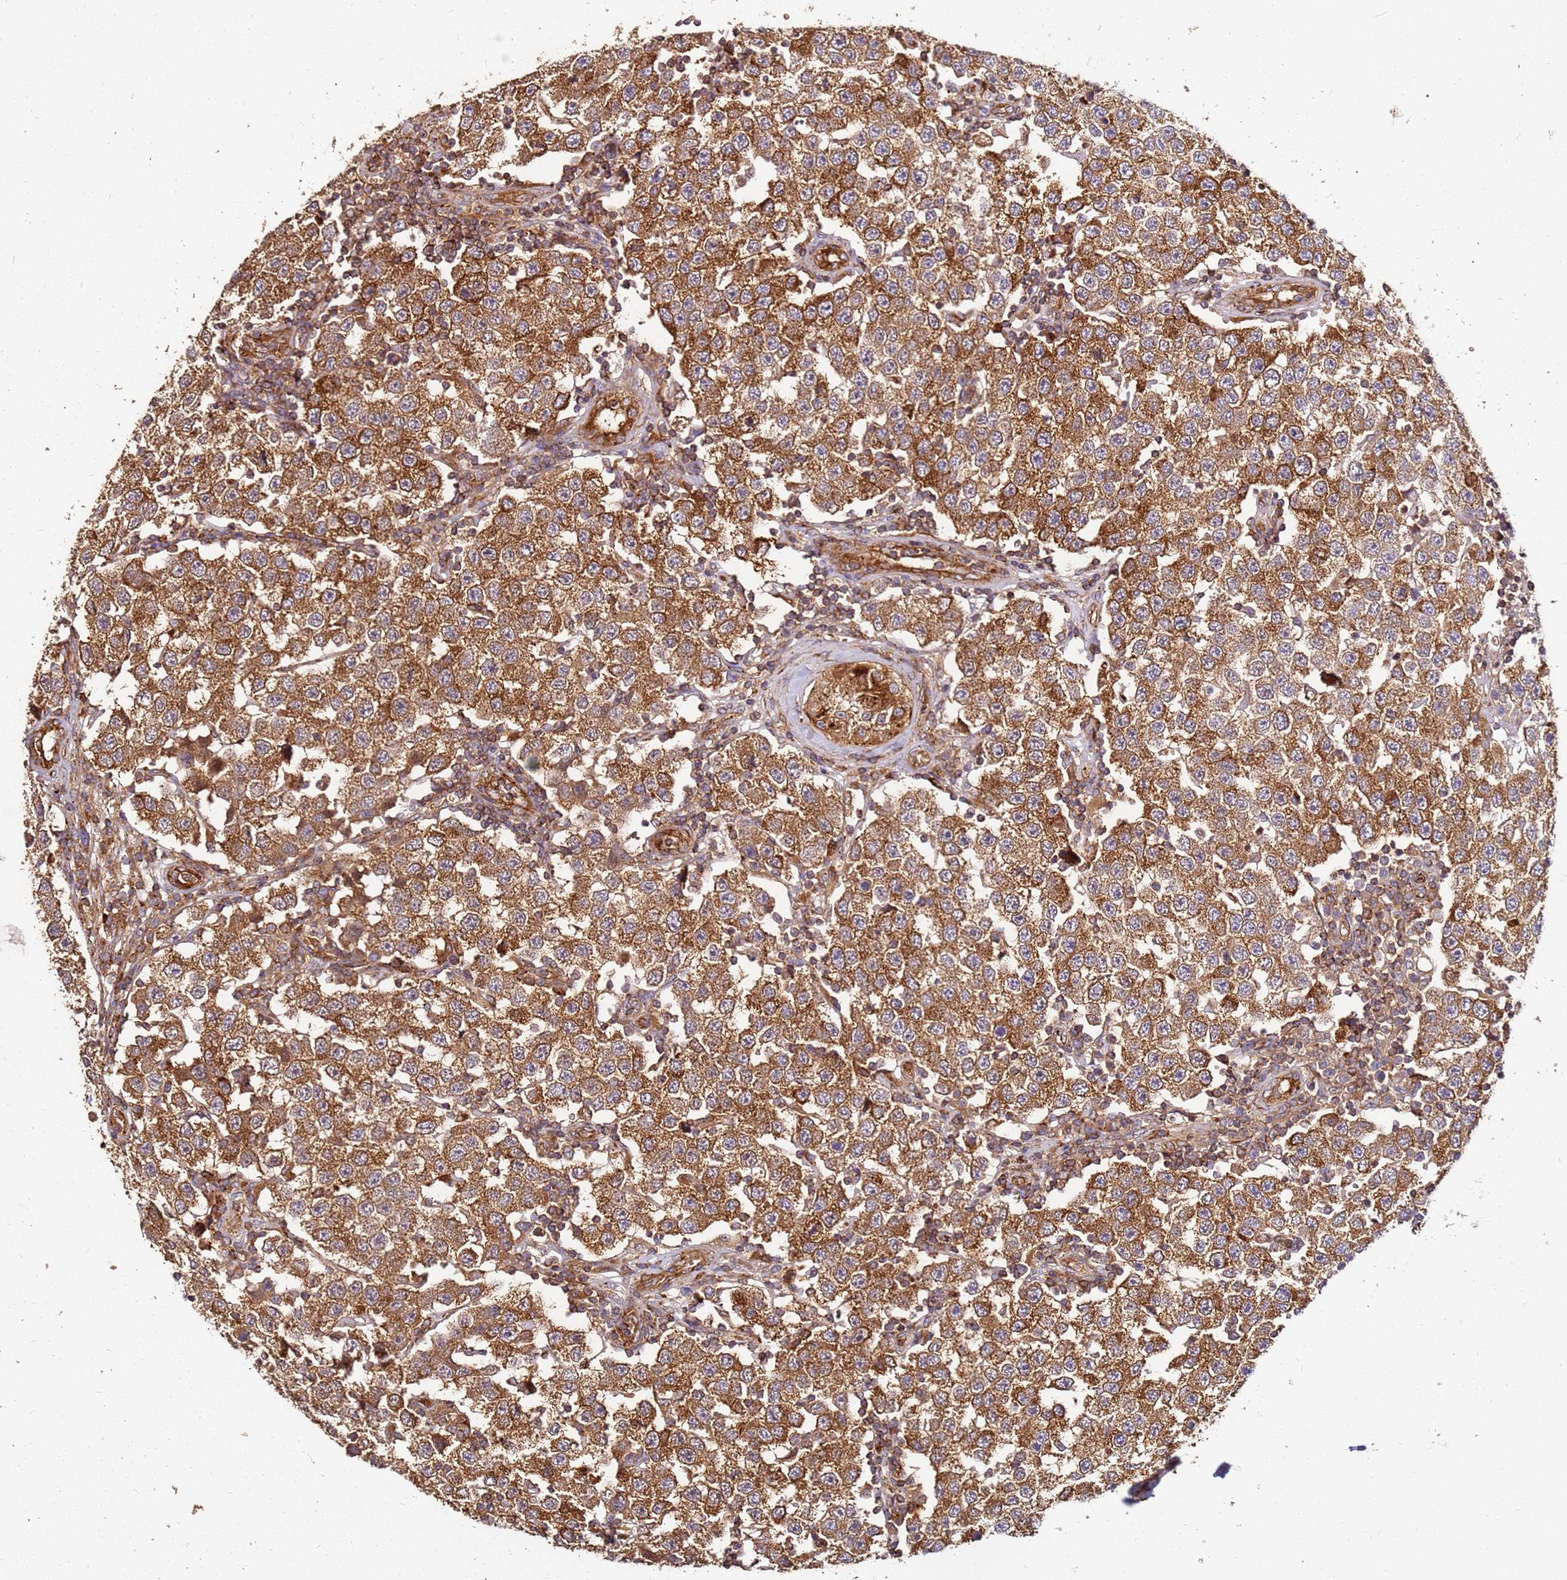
{"staining": {"intensity": "strong", "quantity": ">75%", "location": "cytoplasmic/membranous"}, "tissue": "testis cancer", "cell_type": "Tumor cells", "image_type": "cancer", "snomed": [{"axis": "morphology", "description": "Seminoma, NOS"}, {"axis": "topography", "description": "Testis"}], "caption": "Human seminoma (testis) stained with a protein marker displays strong staining in tumor cells.", "gene": "DVL3", "patient": {"sex": "male", "age": 34}}